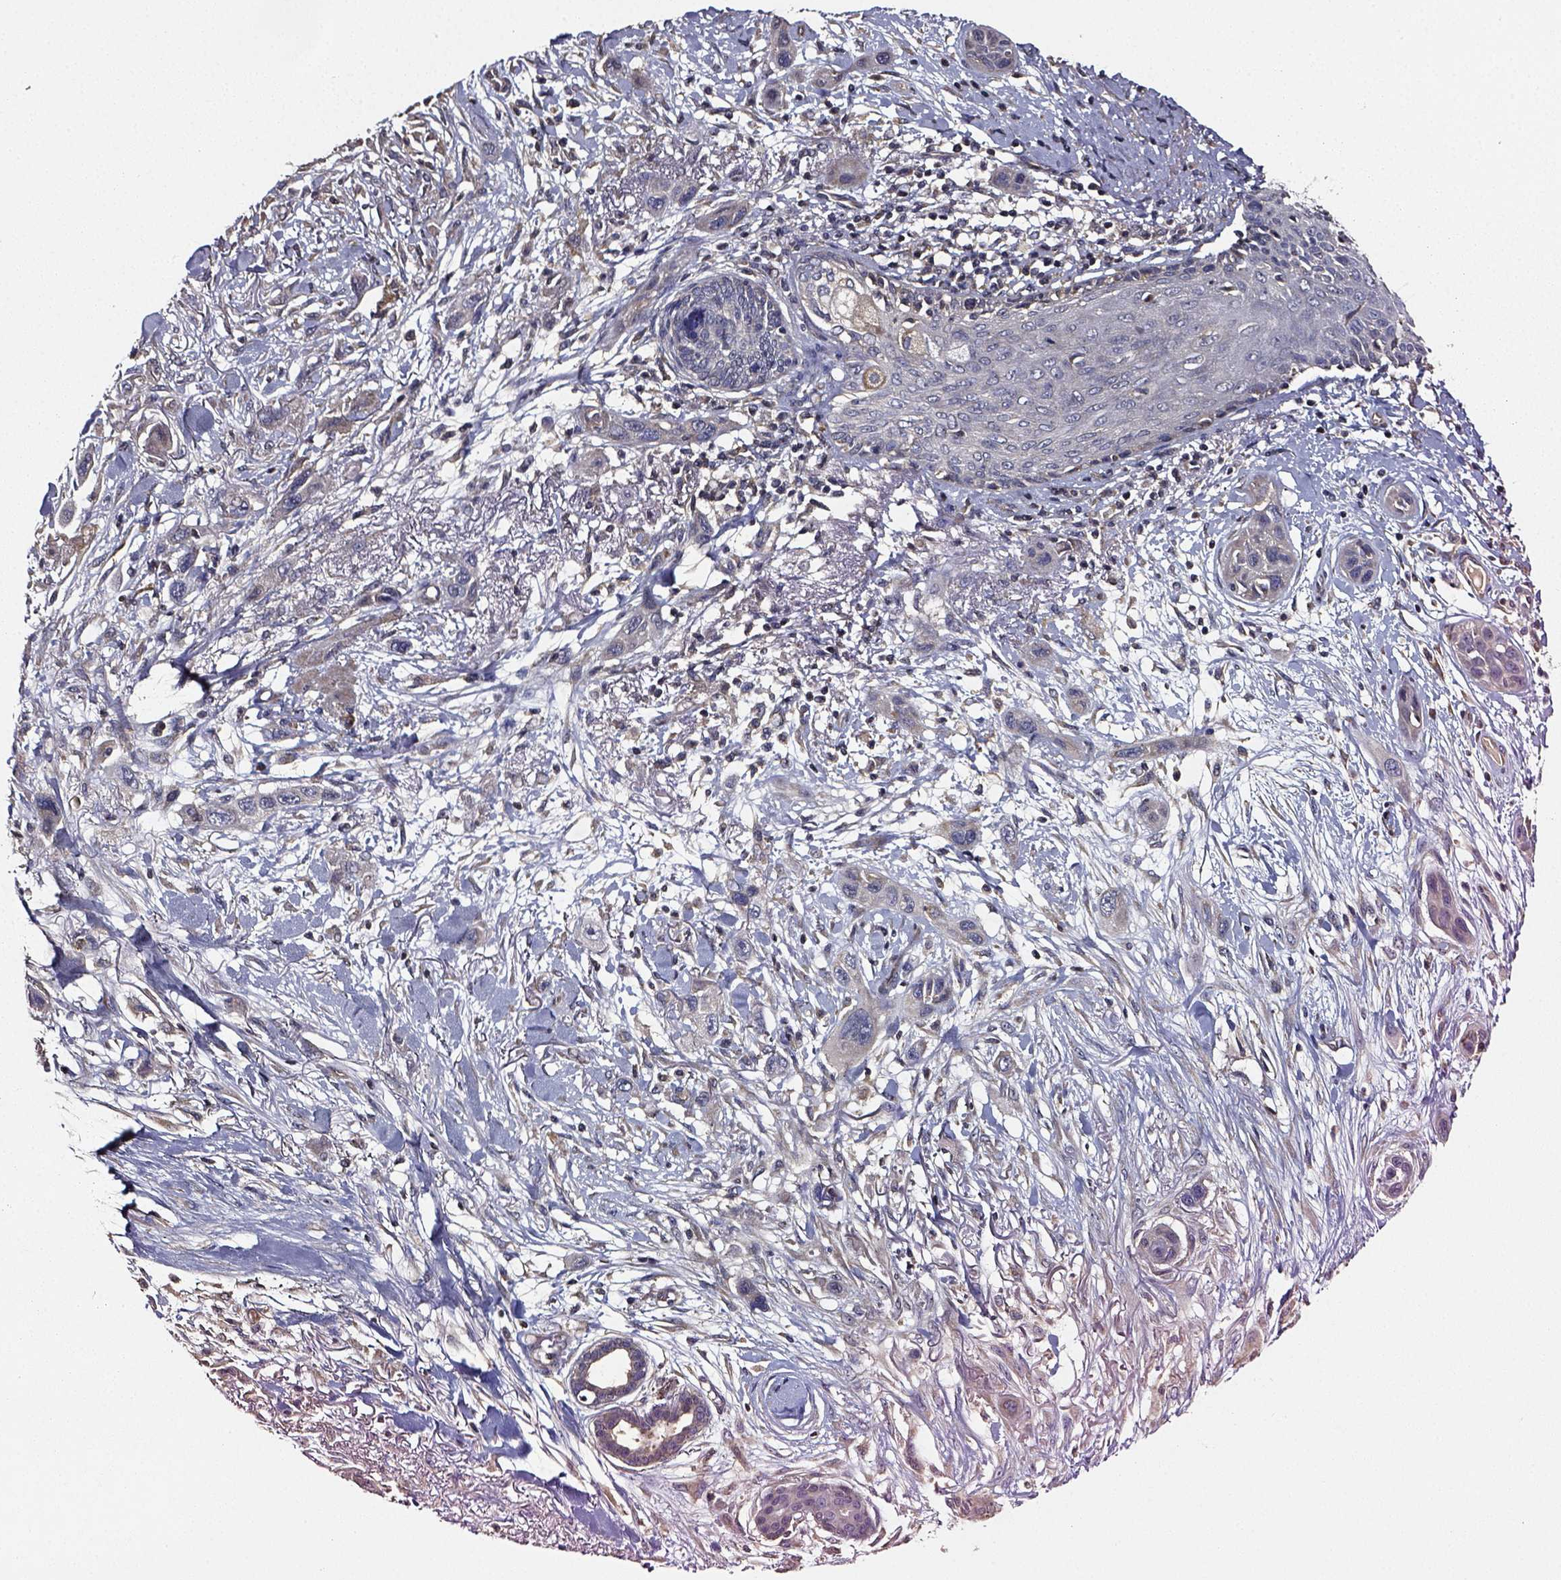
{"staining": {"intensity": "moderate", "quantity": "<25%", "location": "cytoplasmic/membranous"}, "tissue": "skin cancer", "cell_type": "Tumor cells", "image_type": "cancer", "snomed": [{"axis": "morphology", "description": "Squamous cell carcinoma, NOS"}, {"axis": "topography", "description": "Skin"}], "caption": "DAB (3,3'-diaminobenzidine) immunohistochemical staining of skin cancer reveals moderate cytoplasmic/membranous protein staining in approximately <25% of tumor cells. (IHC, brightfield microscopy, high magnification).", "gene": "ERV3-1", "patient": {"sex": "male", "age": 79}}